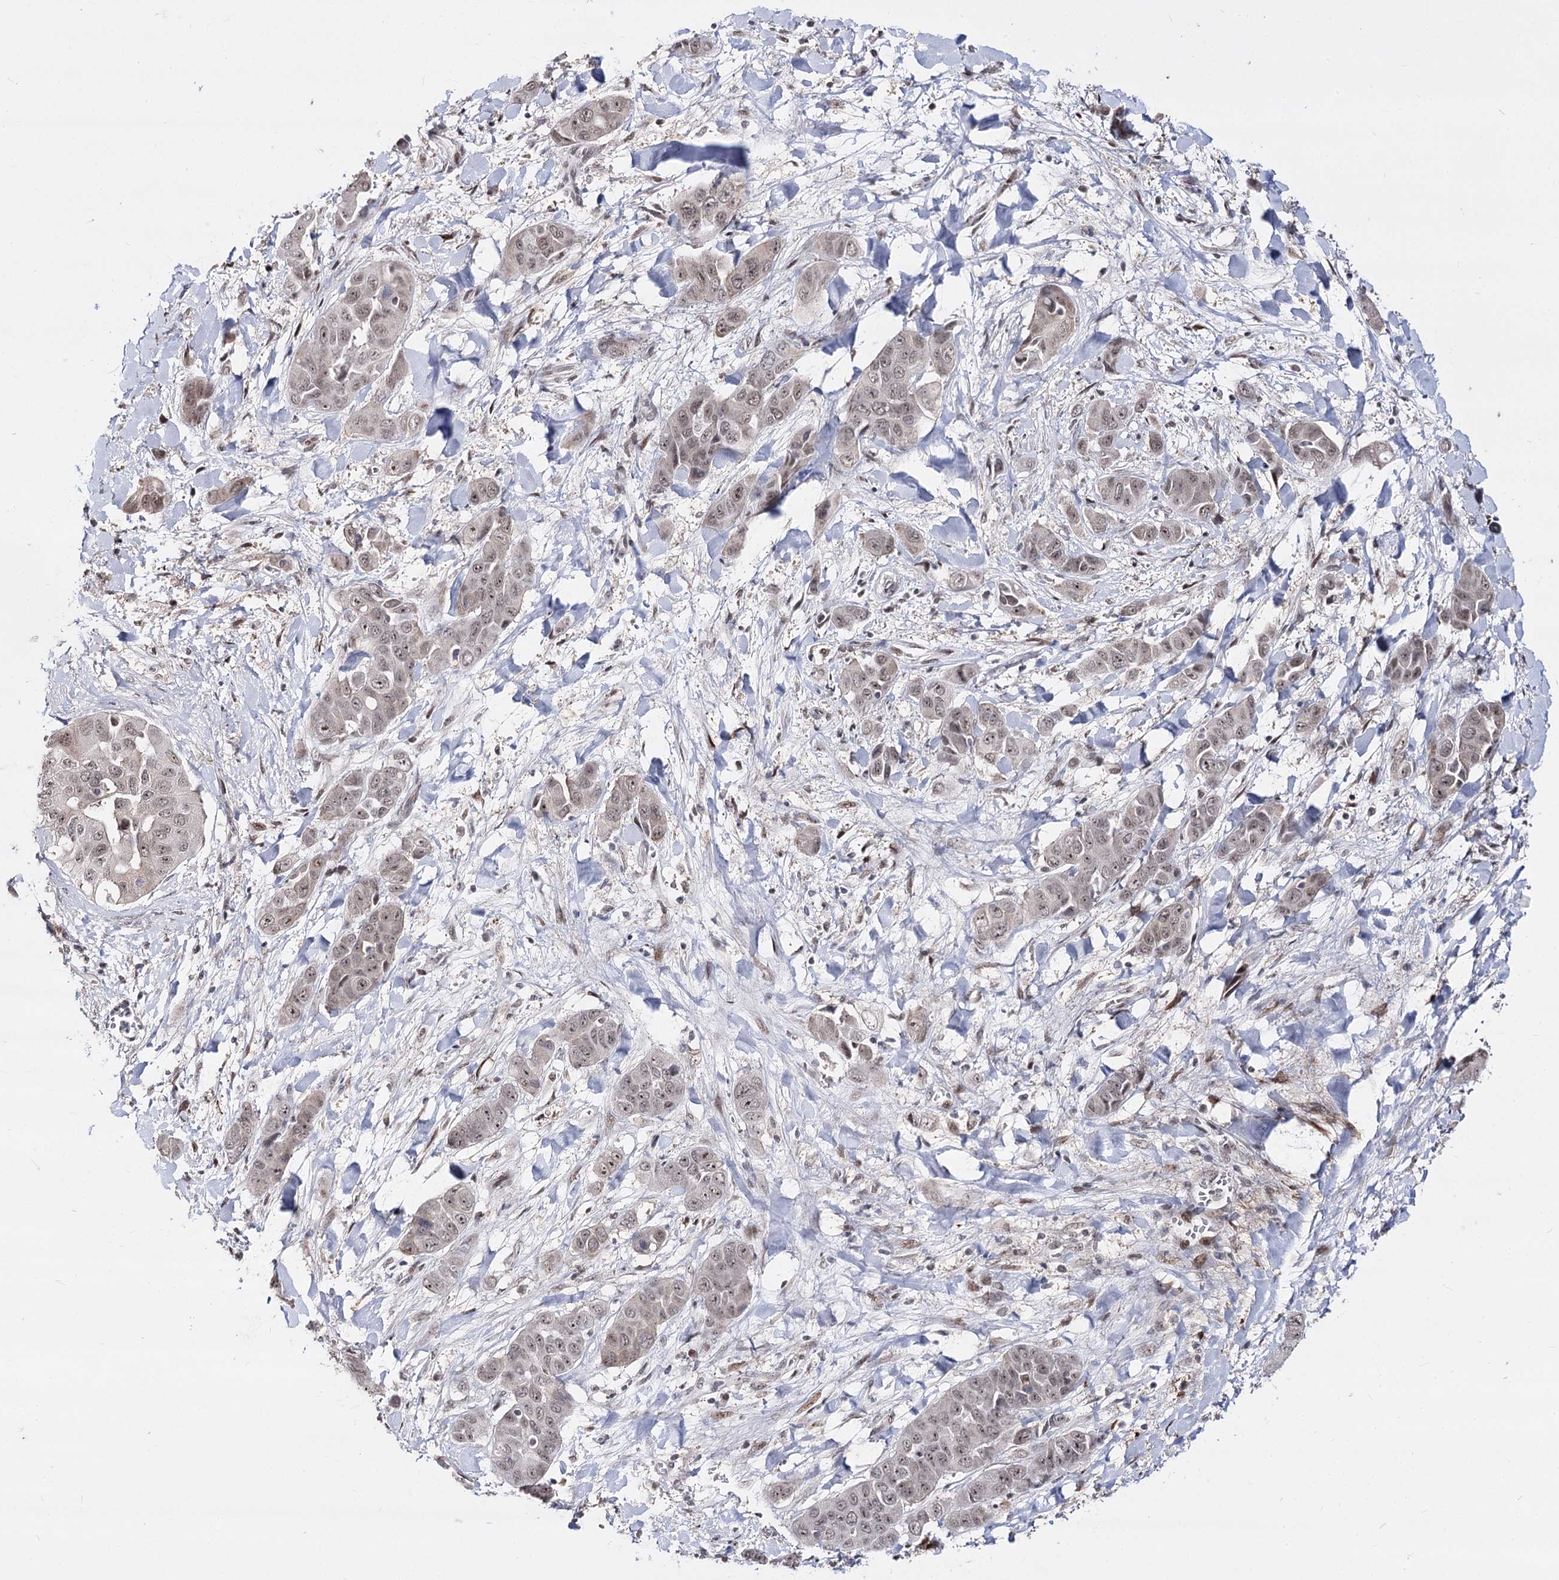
{"staining": {"intensity": "weak", "quantity": ">75%", "location": "nuclear"}, "tissue": "liver cancer", "cell_type": "Tumor cells", "image_type": "cancer", "snomed": [{"axis": "morphology", "description": "Cholangiocarcinoma"}, {"axis": "topography", "description": "Liver"}], "caption": "A low amount of weak nuclear staining is seen in about >75% of tumor cells in liver cholangiocarcinoma tissue.", "gene": "STOX1", "patient": {"sex": "female", "age": 52}}